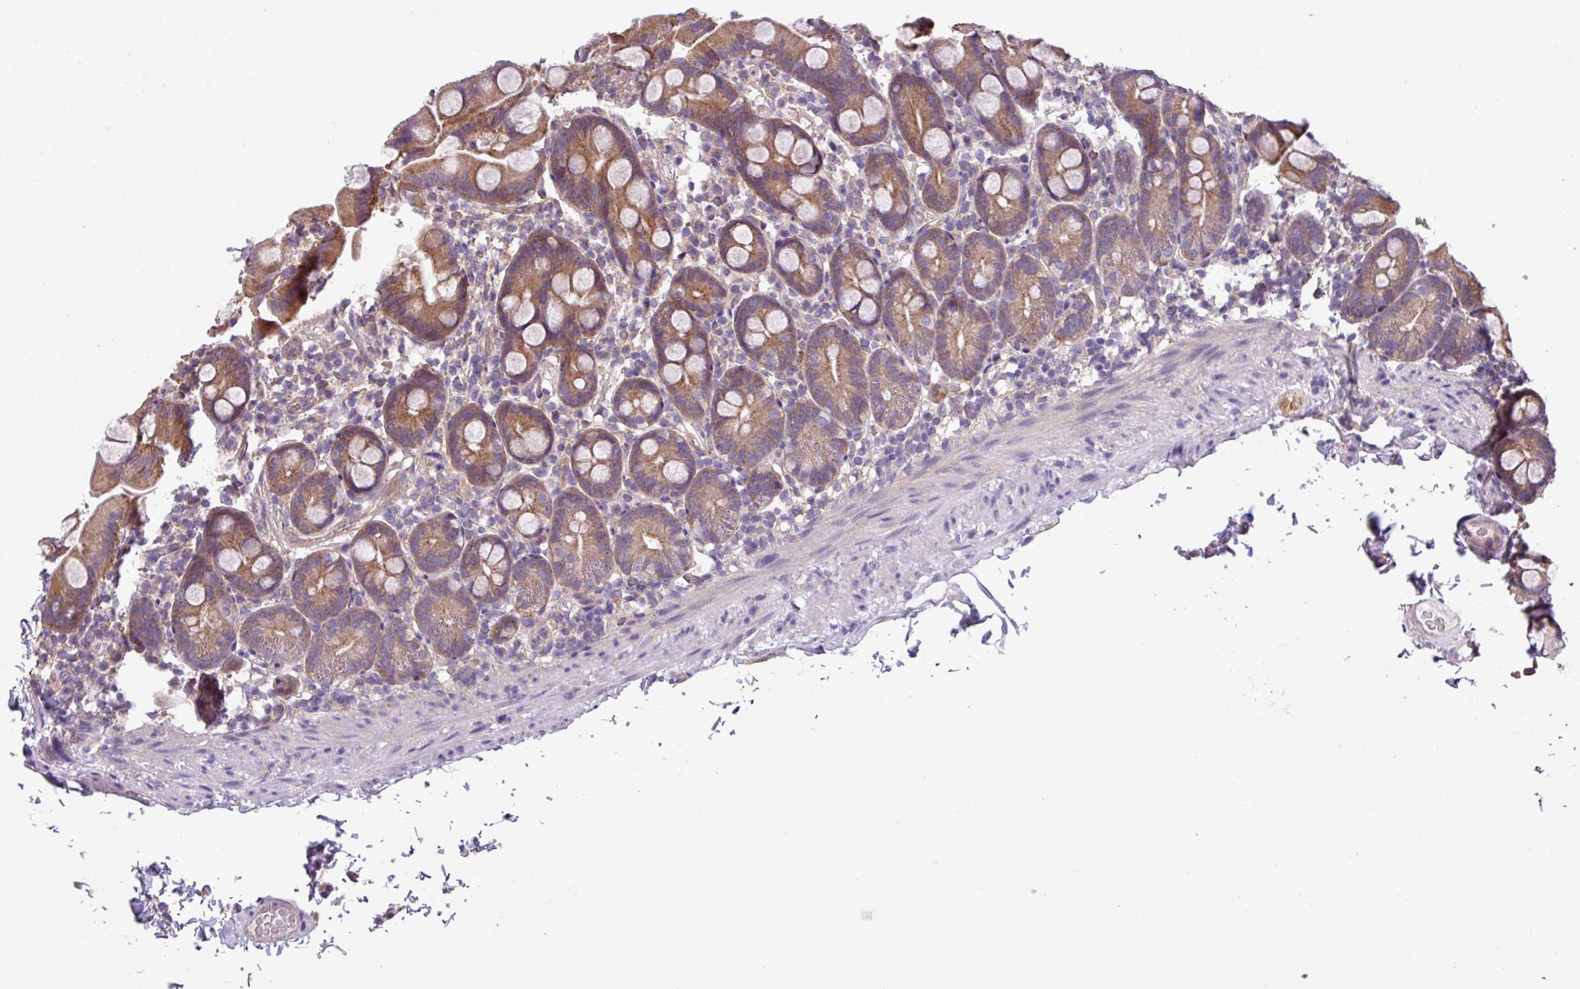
{"staining": {"intensity": "moderate", "quantity": ">75%", "location": "cytoplasmic/membranous"}, "tissue": "small intestine", "cell_type": "Glandular cells", "image_type": "normal", "snomed": [{"axis": "morphology", "description": "Normal tissue, NOS"}, {"axis": "topography", "description": "Small intestine"}], "caption": "Immunohistochemical staining of benign human small intestine displays >75% levels of moderate cytoplasmic/membranous protein staining in approximately >75% of glandular cells.", "gene": "SLC23A2", "patient": {"sex": "female", "age": 68}}